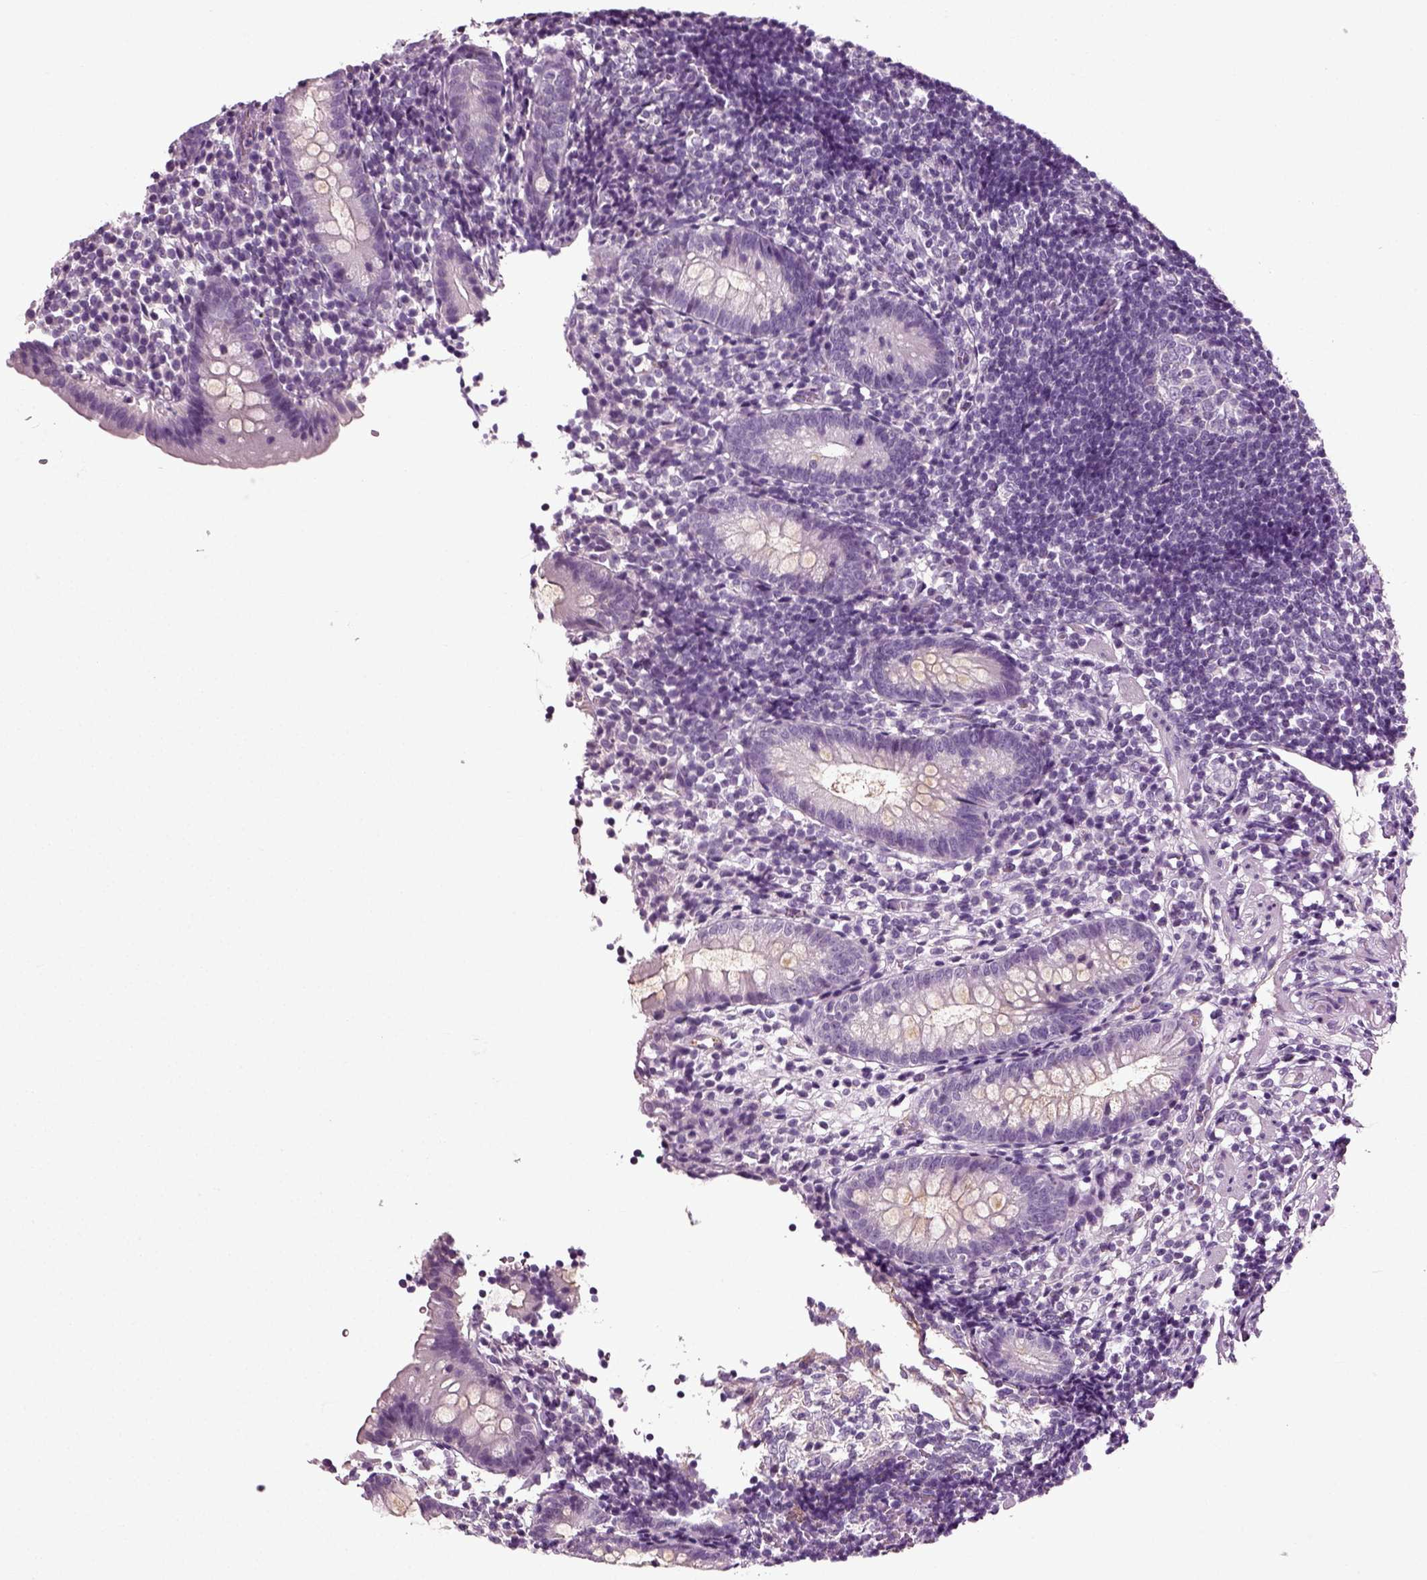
{"staining": {"intensity": "negative", "quantity": "none", "location": "none"}, "tissue": "appendix", "cell_type": "Glandular cells", "image_type": "normal", "snomed": [{"axis": "morphology", "description": "Normal tissue, NOS"}, {"axis": "topography", "description": "Appendix"}], "caption": "Immunohistochemistry (IHC) of benign appendix displays no expression in glandular cells.", "gene": "DEFB118", "patient": {"sex": "female", "age": 40}}